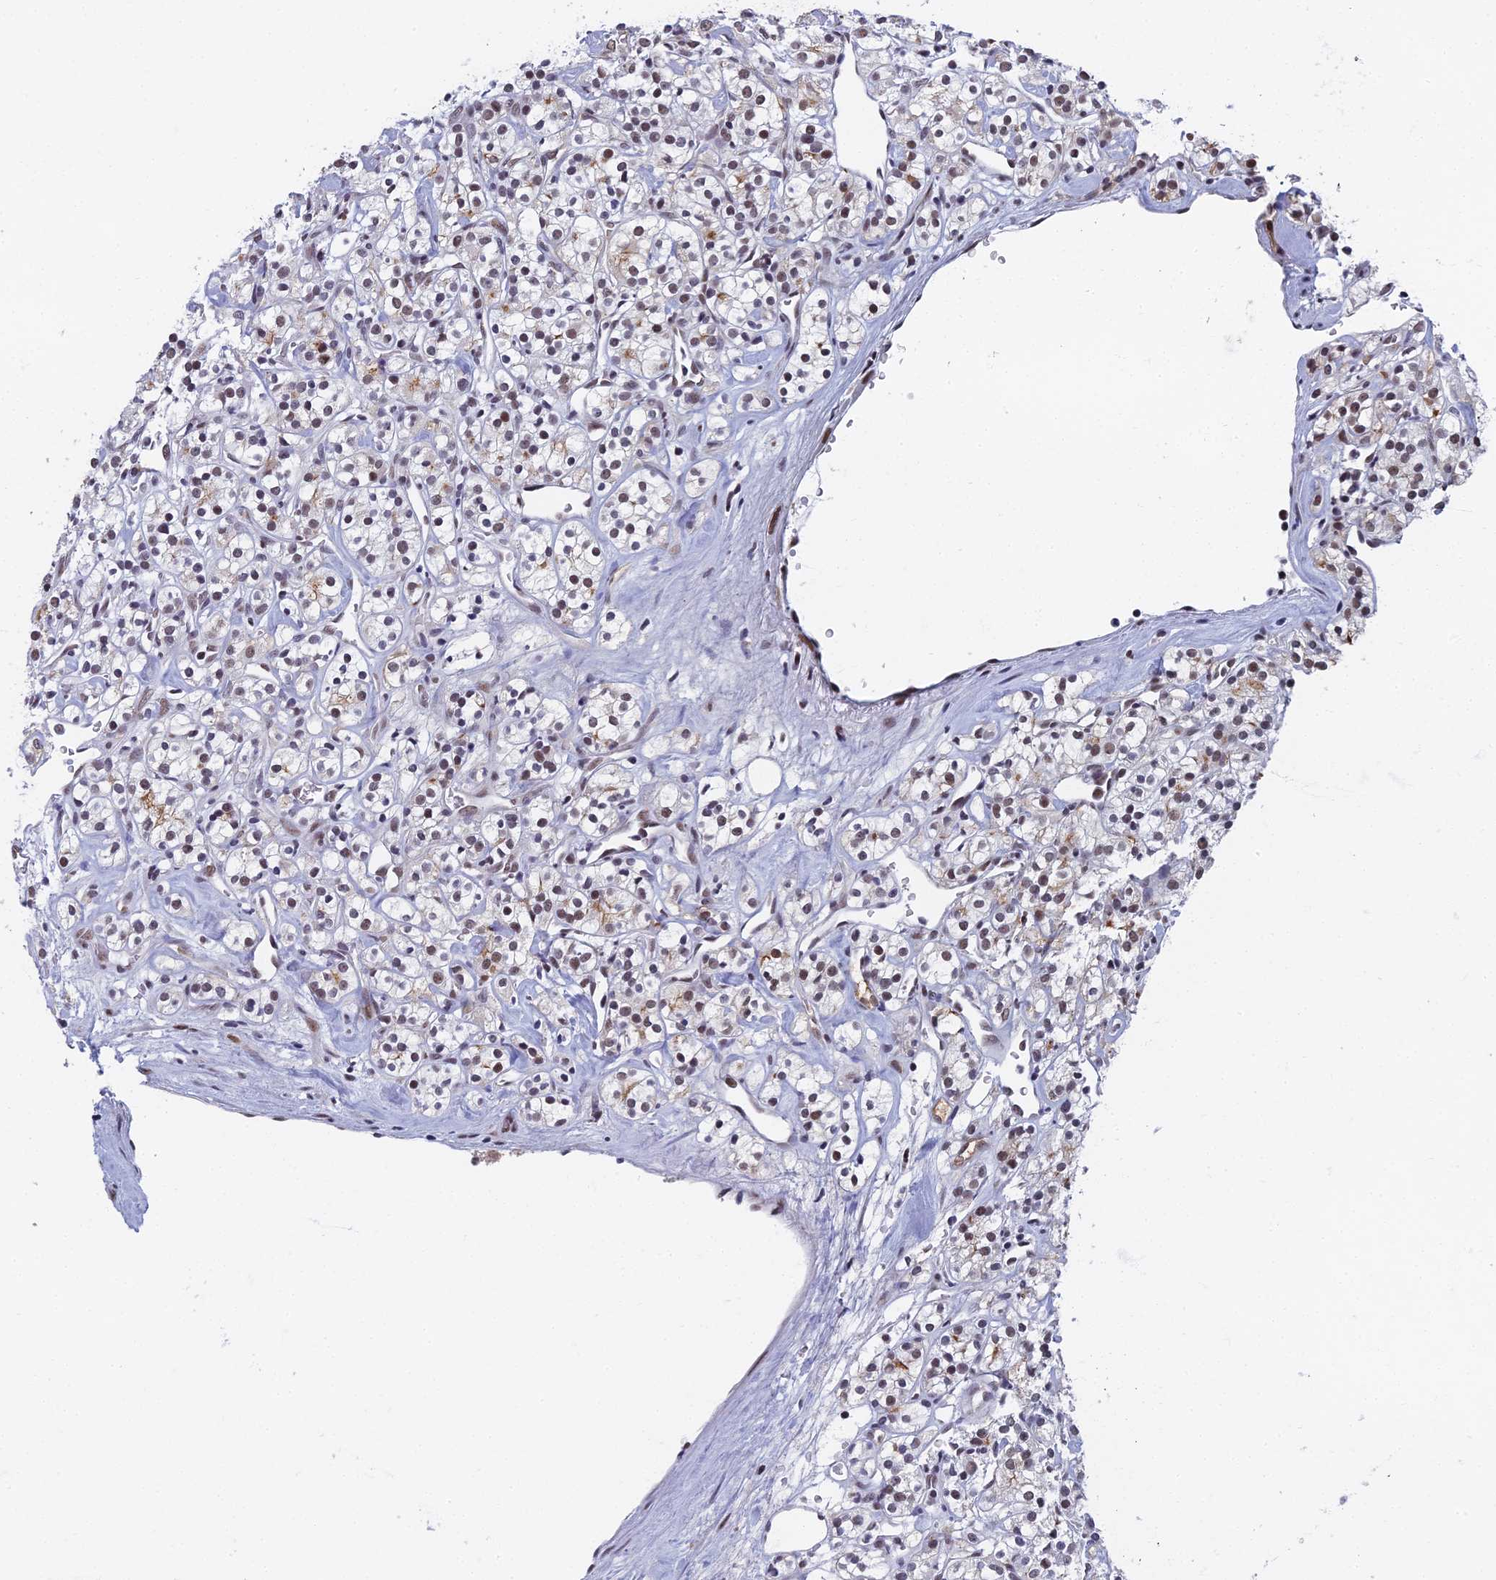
{"staining": {"intensity": "weak", "quantity": "<25%", "location": "cytoplasmic/membranous,nuclear"}, "tissue": "renal cancer", "cell_type": "Tumor cells", "image_type": "cancer", "snomed": [{"axis": "morphology", "description": "Adenocarcinoma, NOS"}, {"axis": "topography", "description": "Kidney"}], "caption": "A histopathology image of human renal adenocarcinoma is negative for staining in tumor cells.", "gene": "TAF13", "patient": {"sex": "male", "age": 77}}